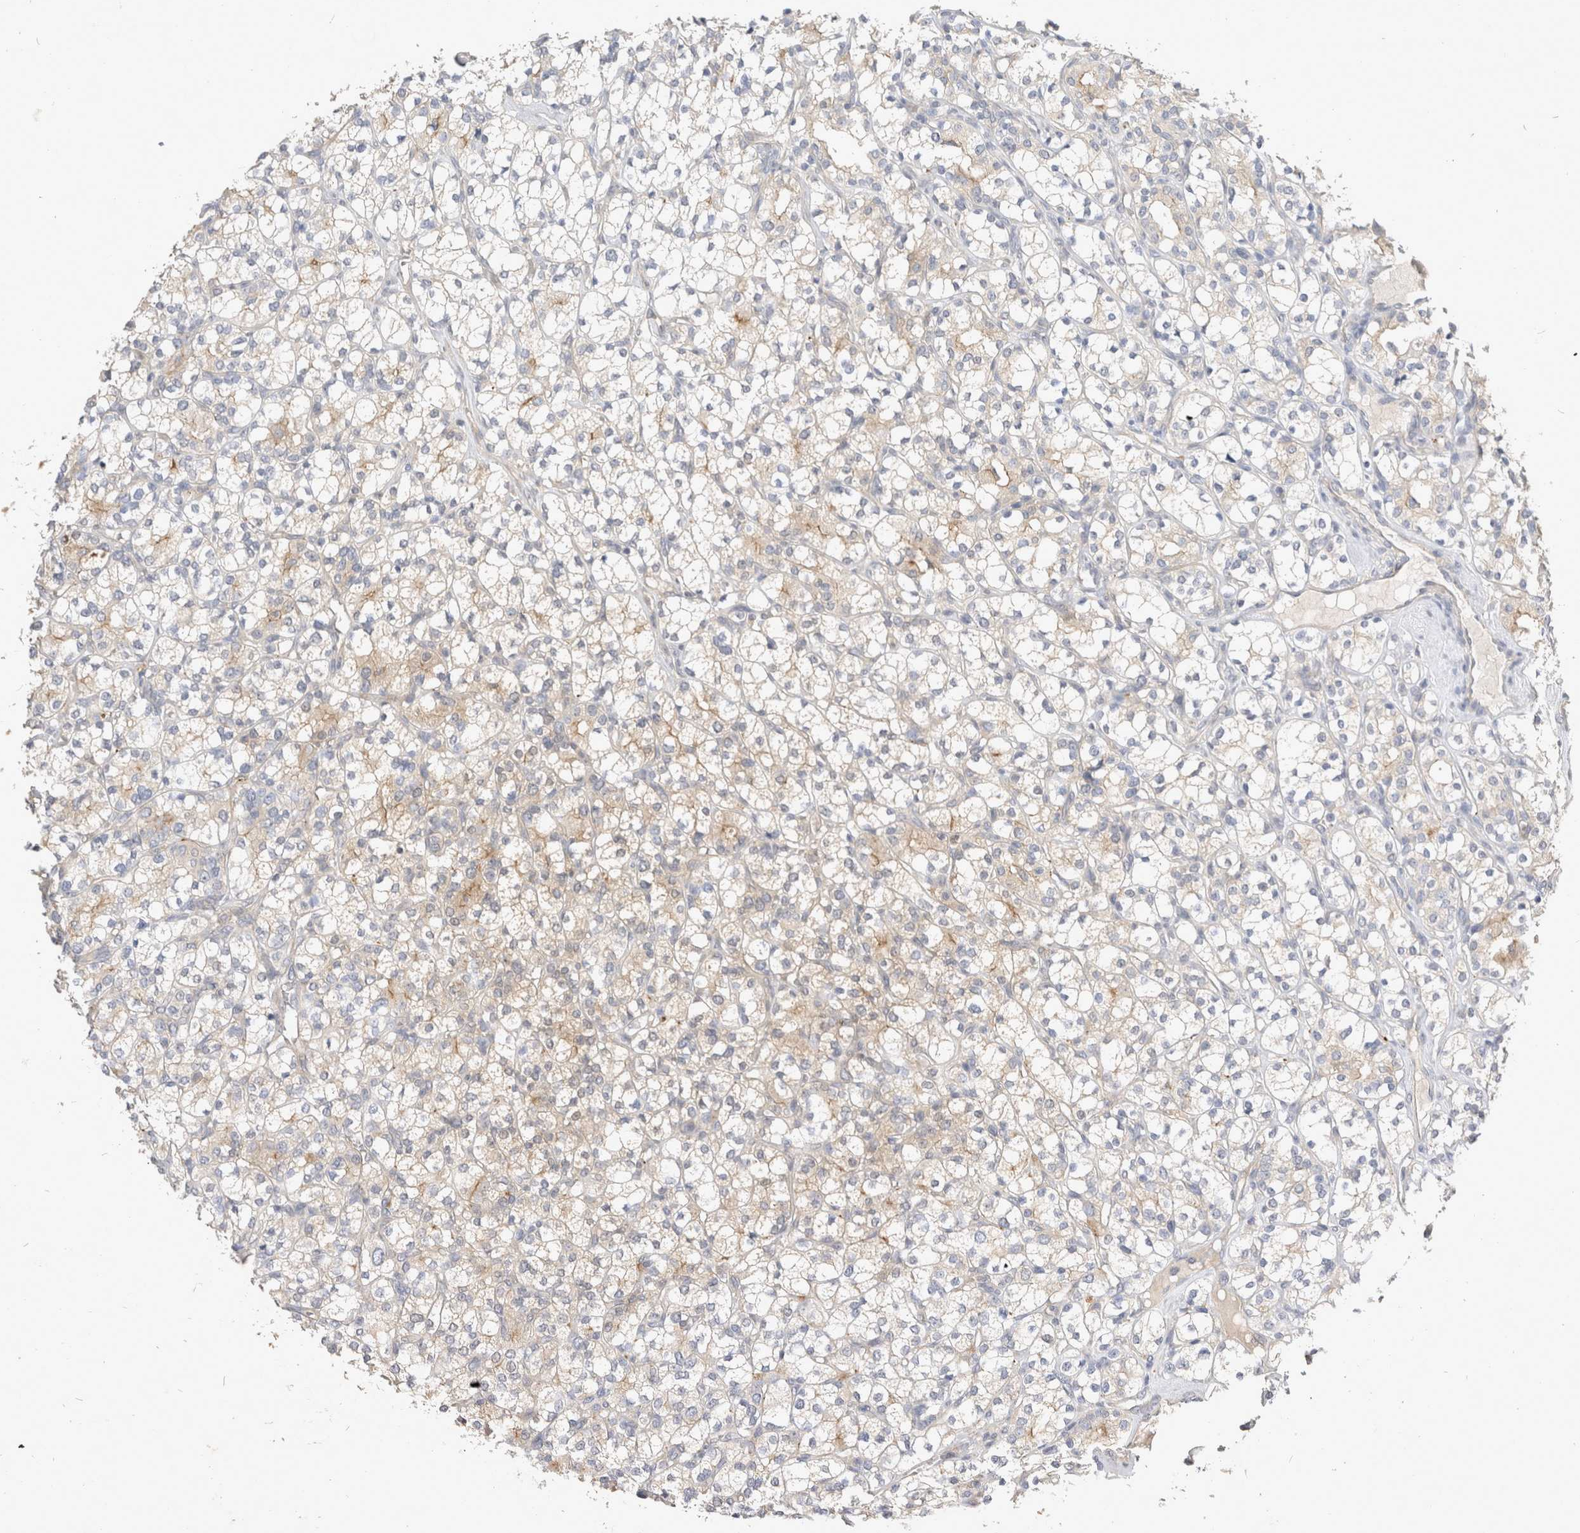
{"staining": {"intensity": "weak", "quantity": "<25%", "location": "cytoplasmic/membranous"}, "tissue": "renal cancer", "cell_type": "Tumor cells", "image_type": "cancer", "snomed": [{"axis": "morphology", "description": "Adenocarcinoma, NOS"}, {"axis": "topography", "description": "Kidney"}], "caption": "This is a photomicrograph of immunohistochemistry staining of adenocarcinoma (renal), which shows no expression in tumor cells.", "gene": "TOM1L2", "patient": {"sex": "male", "age": 77}}